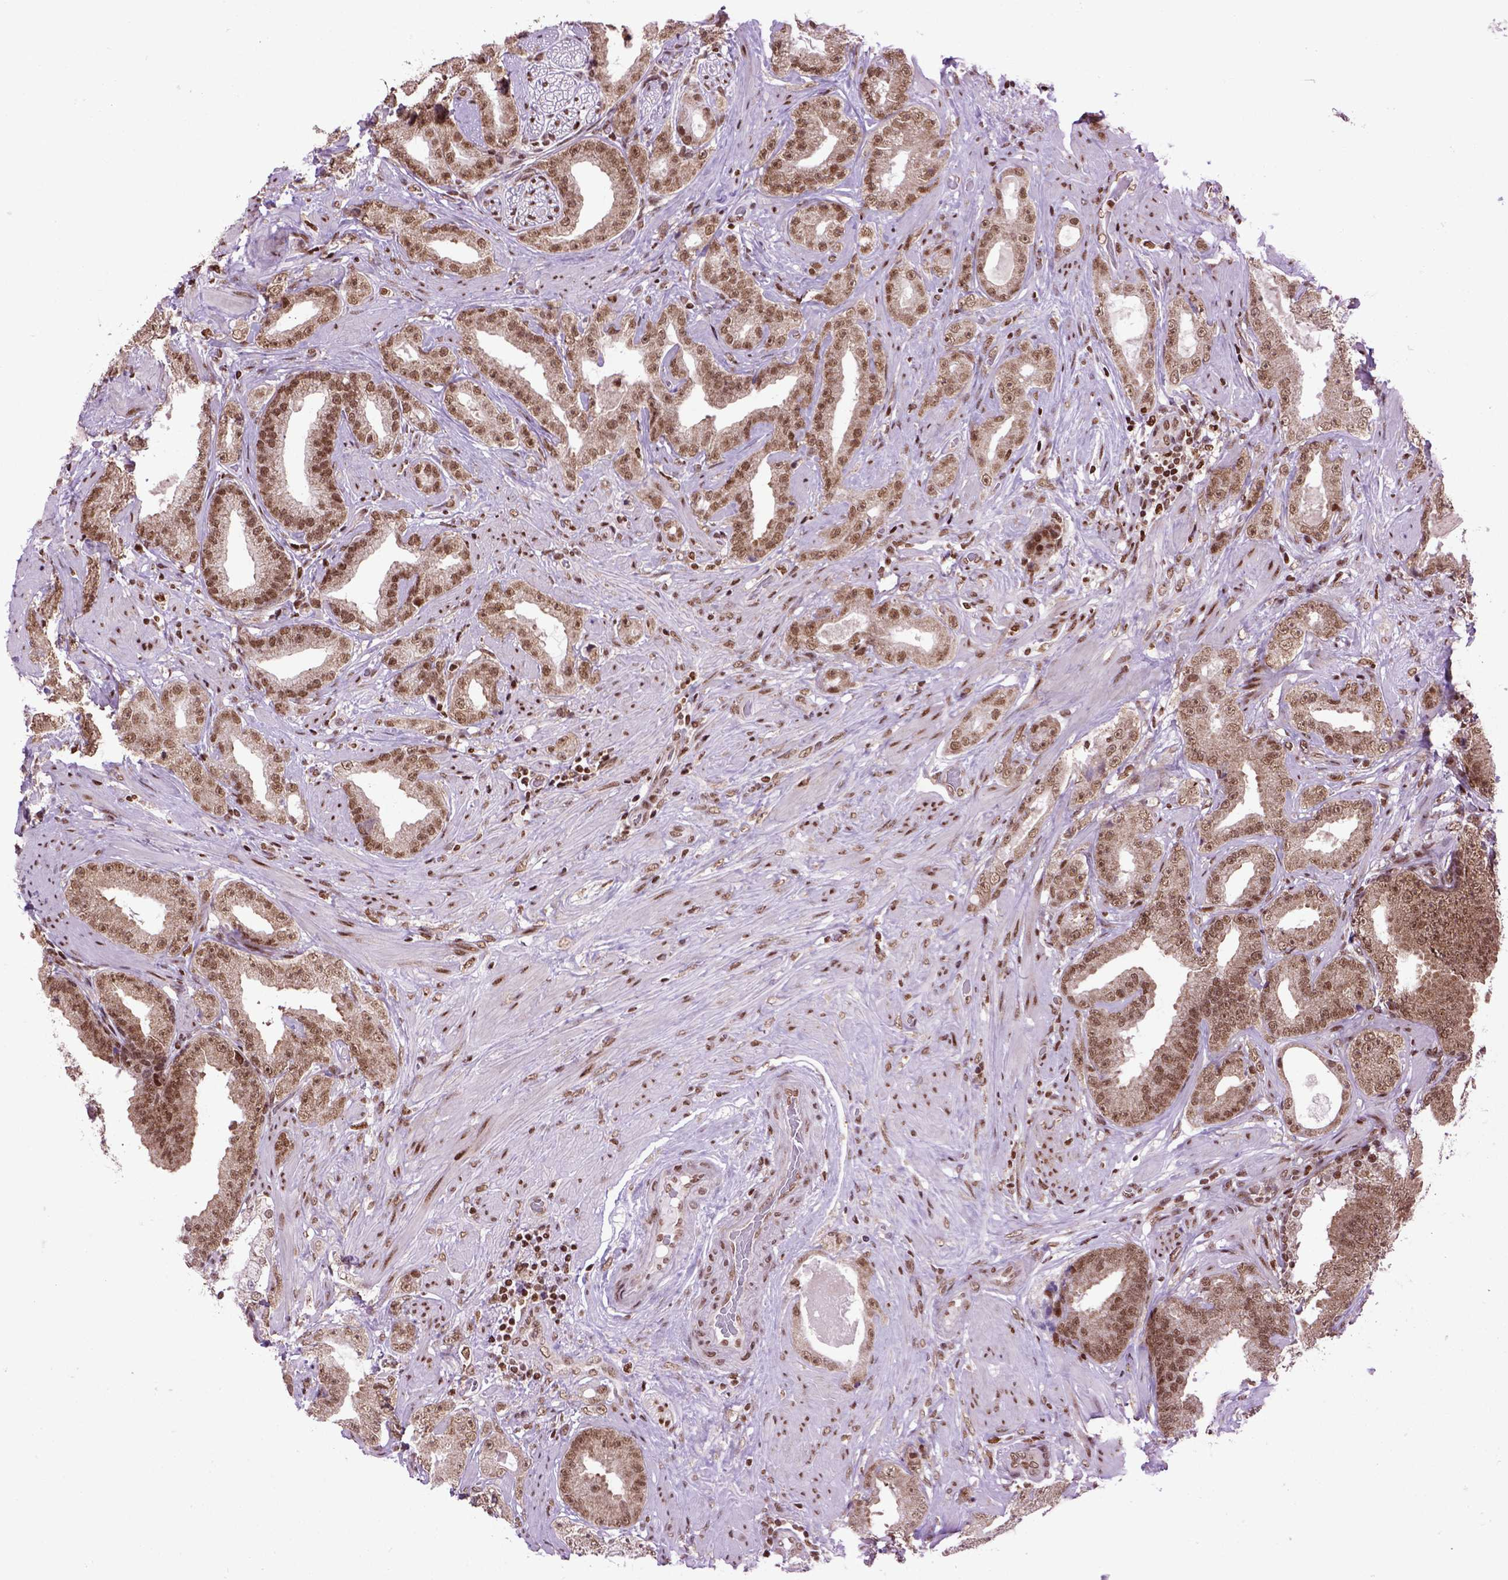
{"staining": {"intensity": "moderate", "quantity": ">75%", "location": "cytoplasmic/membranous,nuclear"}, "tissue": "prostate cancer", "cell_type": "Tumor cells", "image_type": "cancer", "snomed": [{"axis": "morphology", "description": "Adenocarcinoma, Low grade"}, {"axis": "topography", "description": "Prostate"}], "caption": "Adenocarcinoma (low-grade) (prostate) tissue demonstrates moderate cytoplasmic/membranous and nuclear positivity in approximately >75% of tumor cells", "gene": "CELF1", "patient": {"sex": "male", "age": 60}}